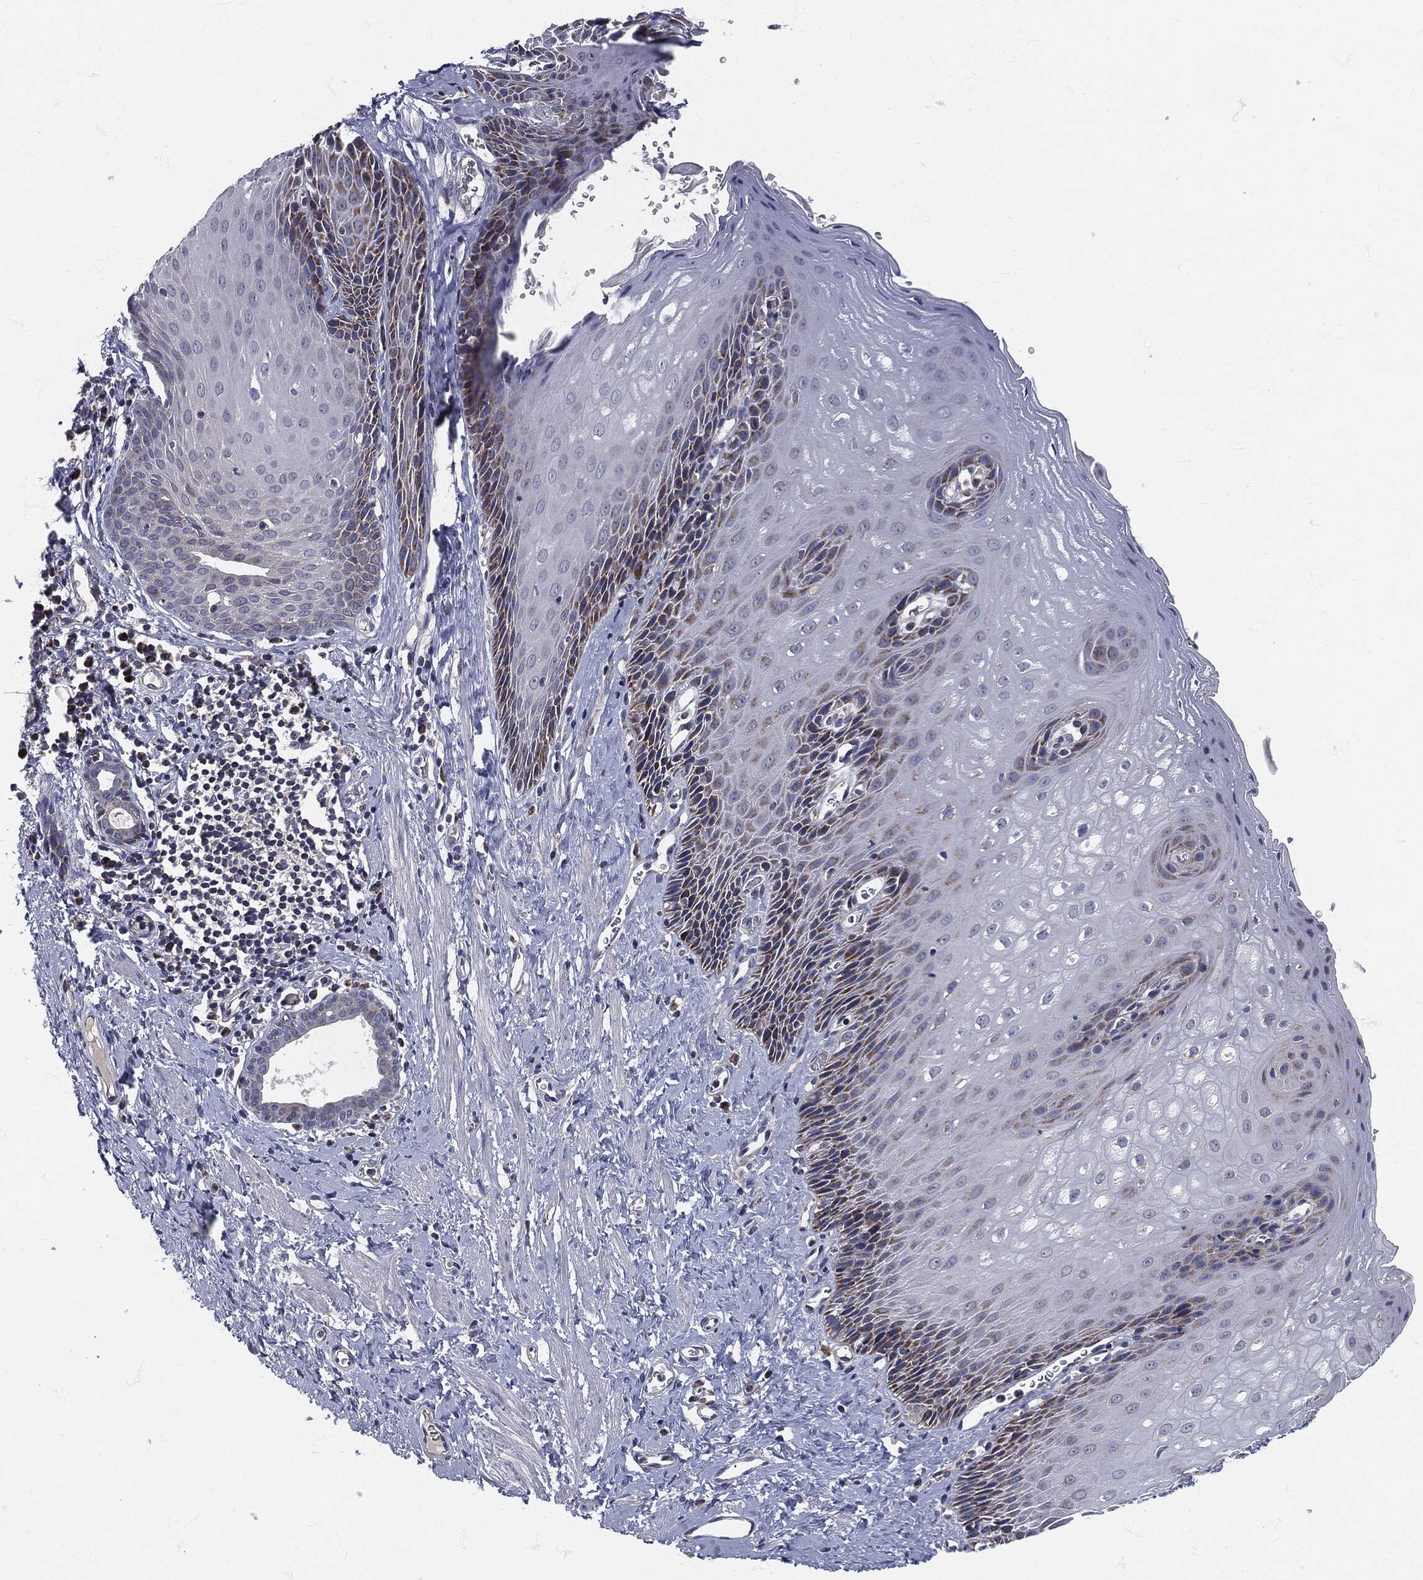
{"staining": {"intensity": "moderate", "quantity": "<25%", "location": "cytoplasmic/membranous"}, "tissue": "esophagus", "cell_type": "Squamous epithelial cells", "image_type": "normal", "snomed": [{"axis": "morphology", "description": "Normal tissue, NOS"}, {"axis": "topography", "description": "Esophagus"}], "caption": "IHC staining of unremarkable esophagus, which shows low levels of moderate cytoplasmic/membranous staining in about <25% of squamous epithelial cells indicating moderate cytoplasmic/membranous protein positivity. The staining was performed using DAB (brown) for protein detection and nuclei were counterstained in hematoxylin (blue).", "gene": "SIGLEC9", "patient": {"sex": "male", "age": 64}}